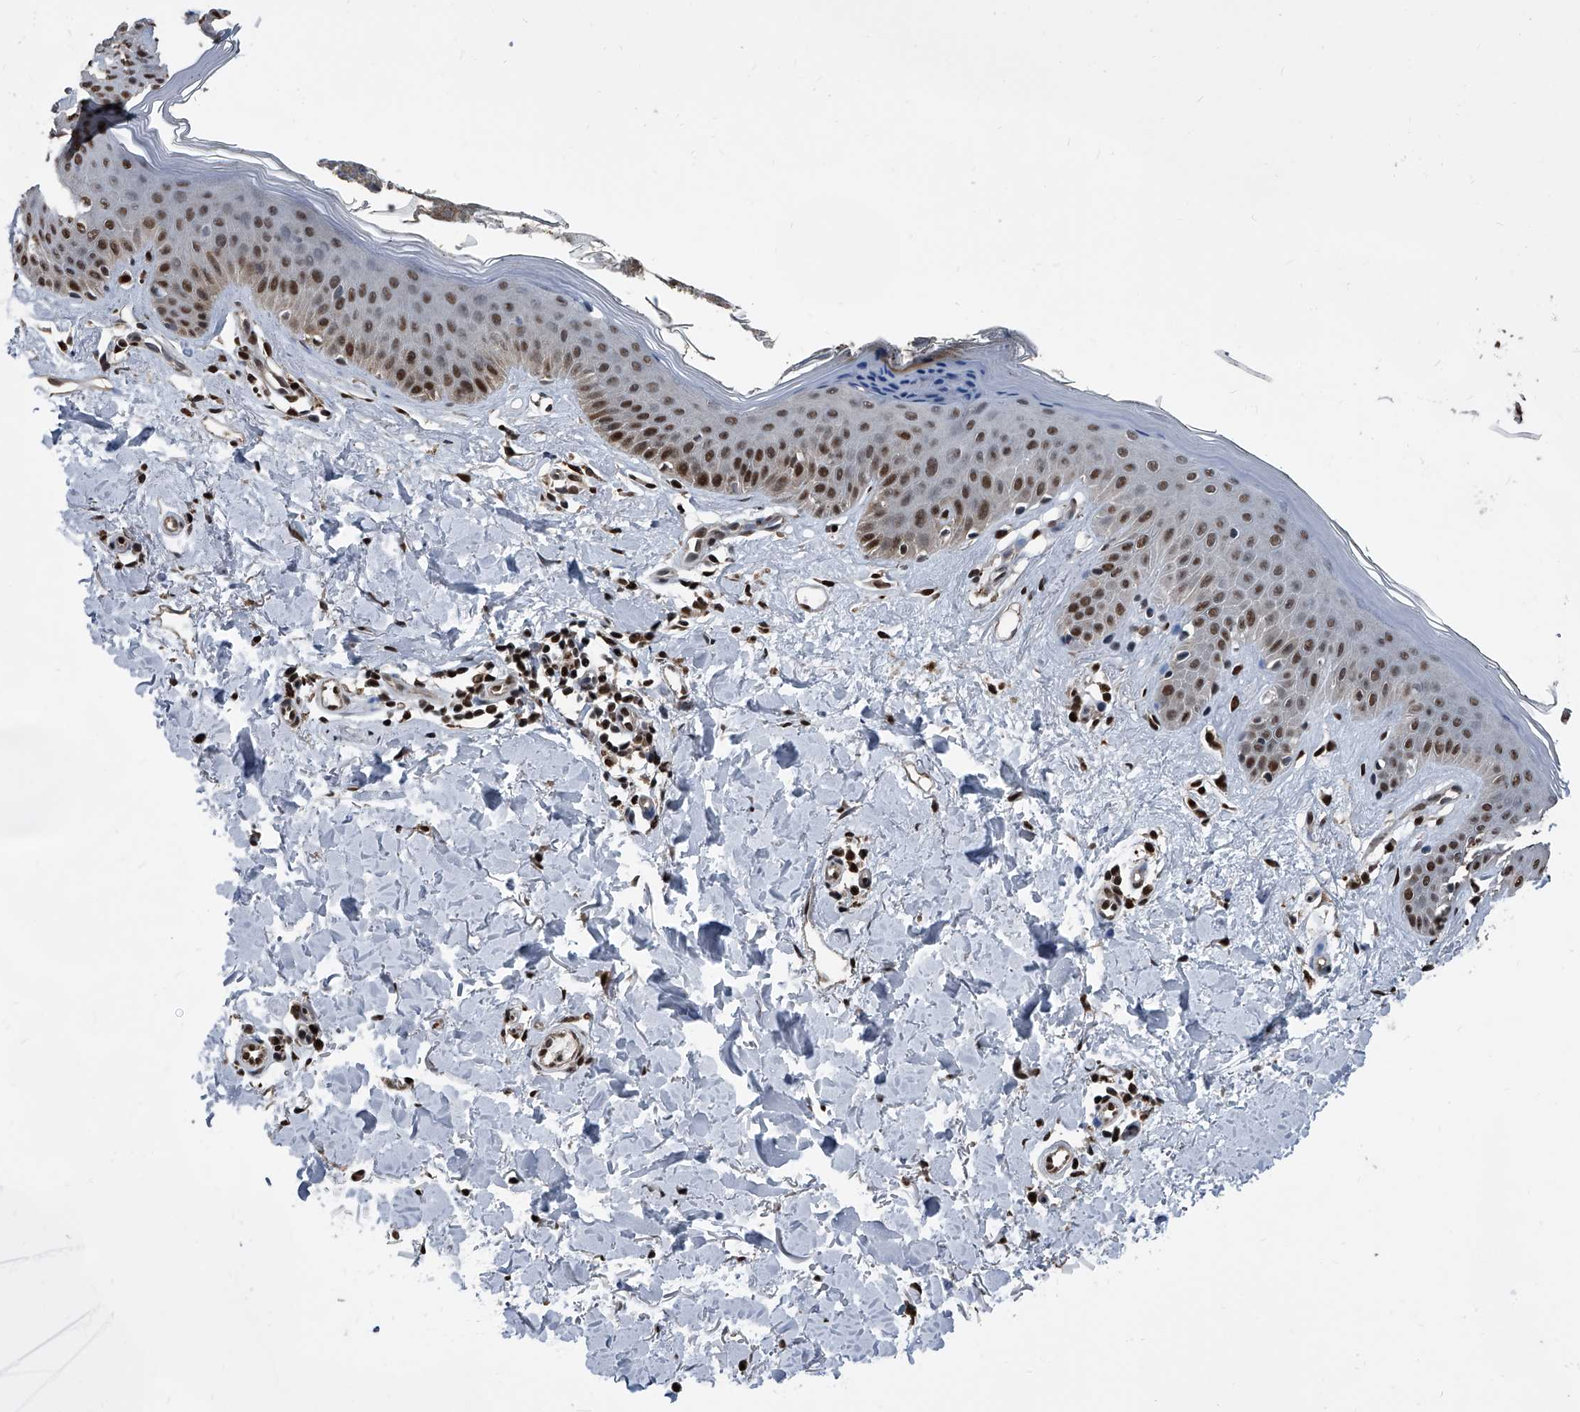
{"staining": {"intensity": "strong", "quantity": ">75%", "location": "nuclear"}, "tissue": "skin", "cell_type": "Fibroblasts", "image_type": "normal", "snomed": [{"axis": "morphology", "description": "Normal tissue, NOS"}, {"axis": "topography", "description": "Skin"}], "caption": "Skin stained for a protein (brown) displays strong nuclear positive positivity in about >75% of fibroblasts.", "gene": "FKBP5", "patient": {"sex": "female", "age": 64}}